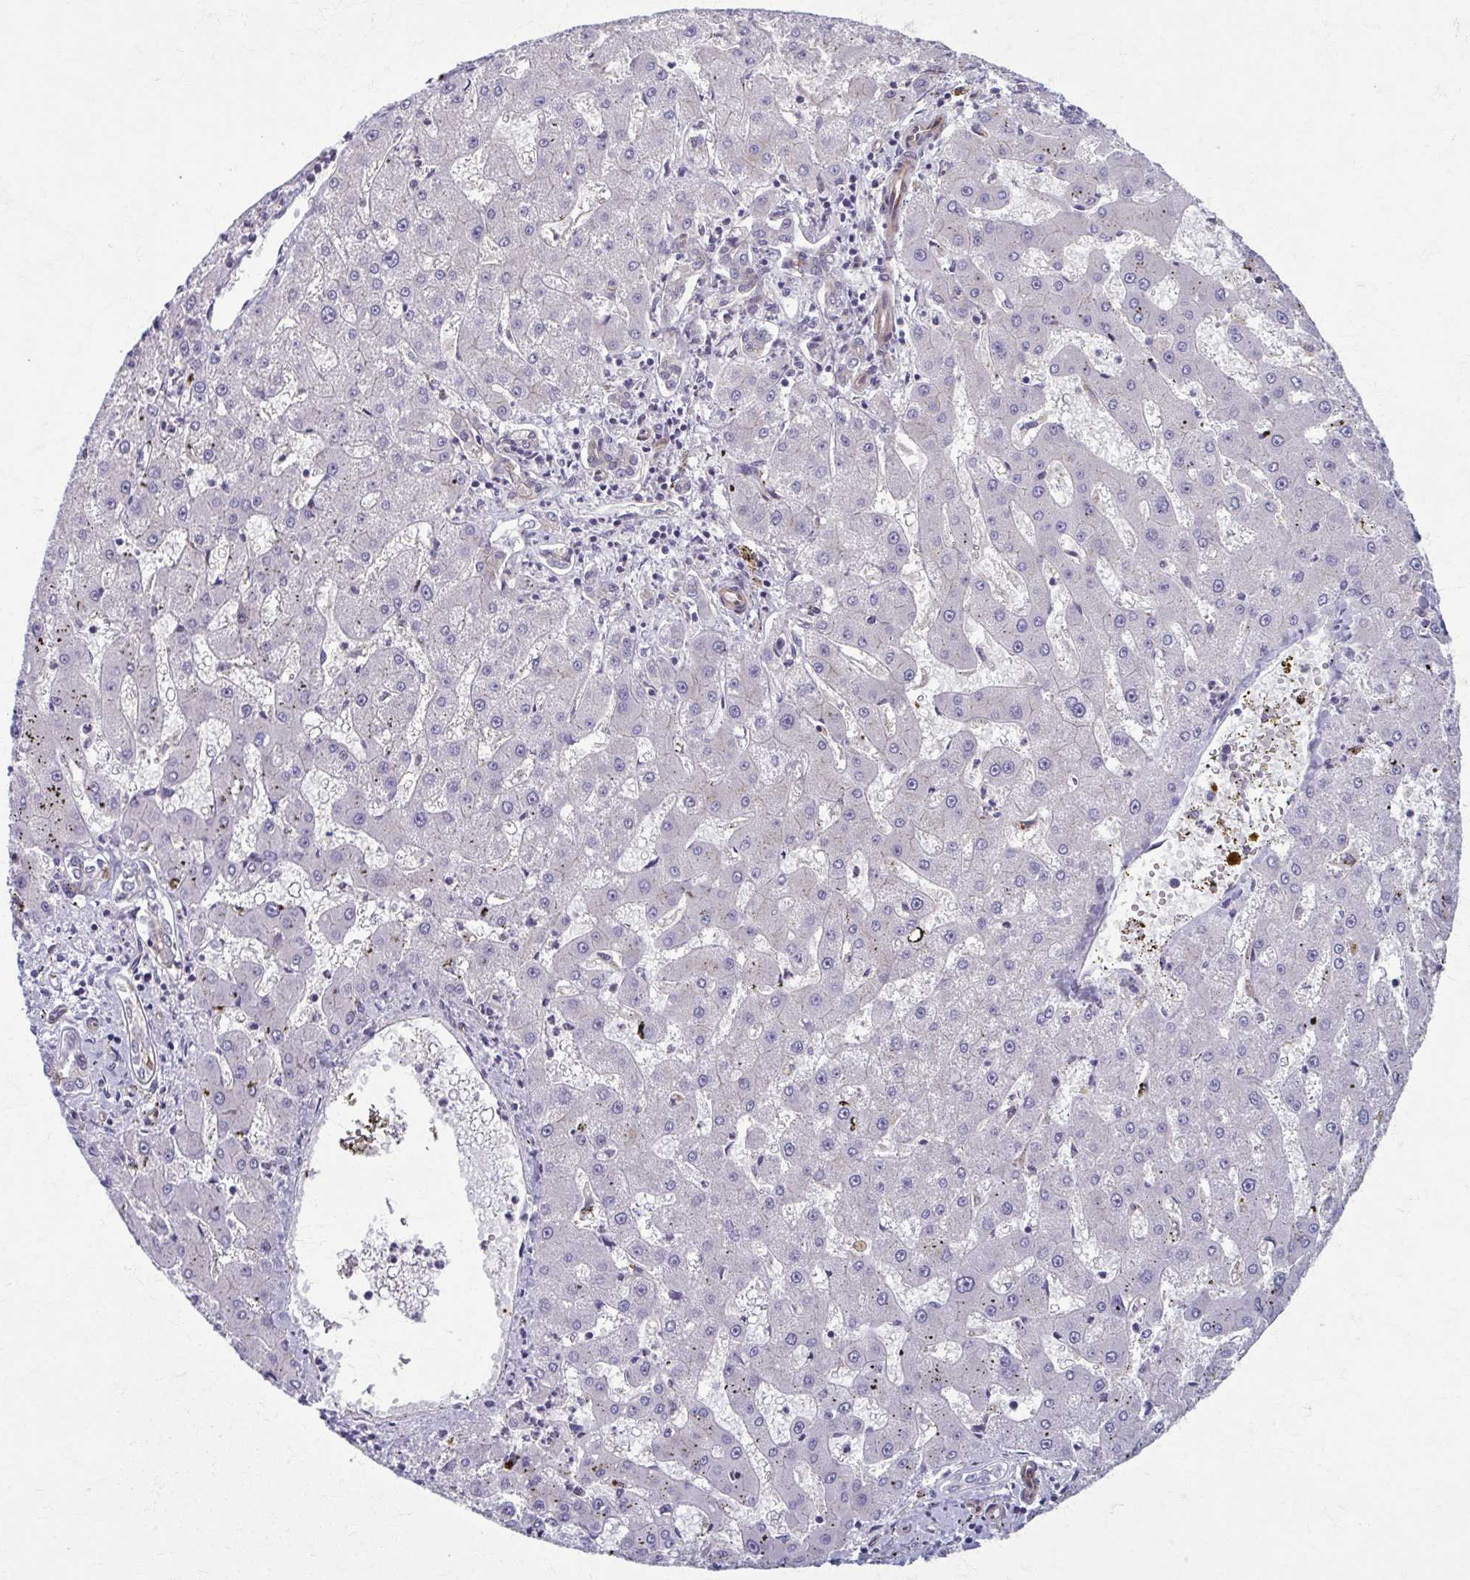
{"staining": {"intensity": "negative", "quantity": "none", "location": "none"}, "tissue": "liver cancer", "cell_type": "Tumor cells", "image_type": "cancer", "snomed": [{"axis": "morphology", "description": "Carcinoma, Hepatocellular, NOS"}, {"axis": "topography", "description": "Liver"}], "caption": "This is an IHC histopathology image of human liver cancer. There is no positivity in tumor cells.", "gene": "EID2B", "patient": {"sex": "male", "age": 67}}